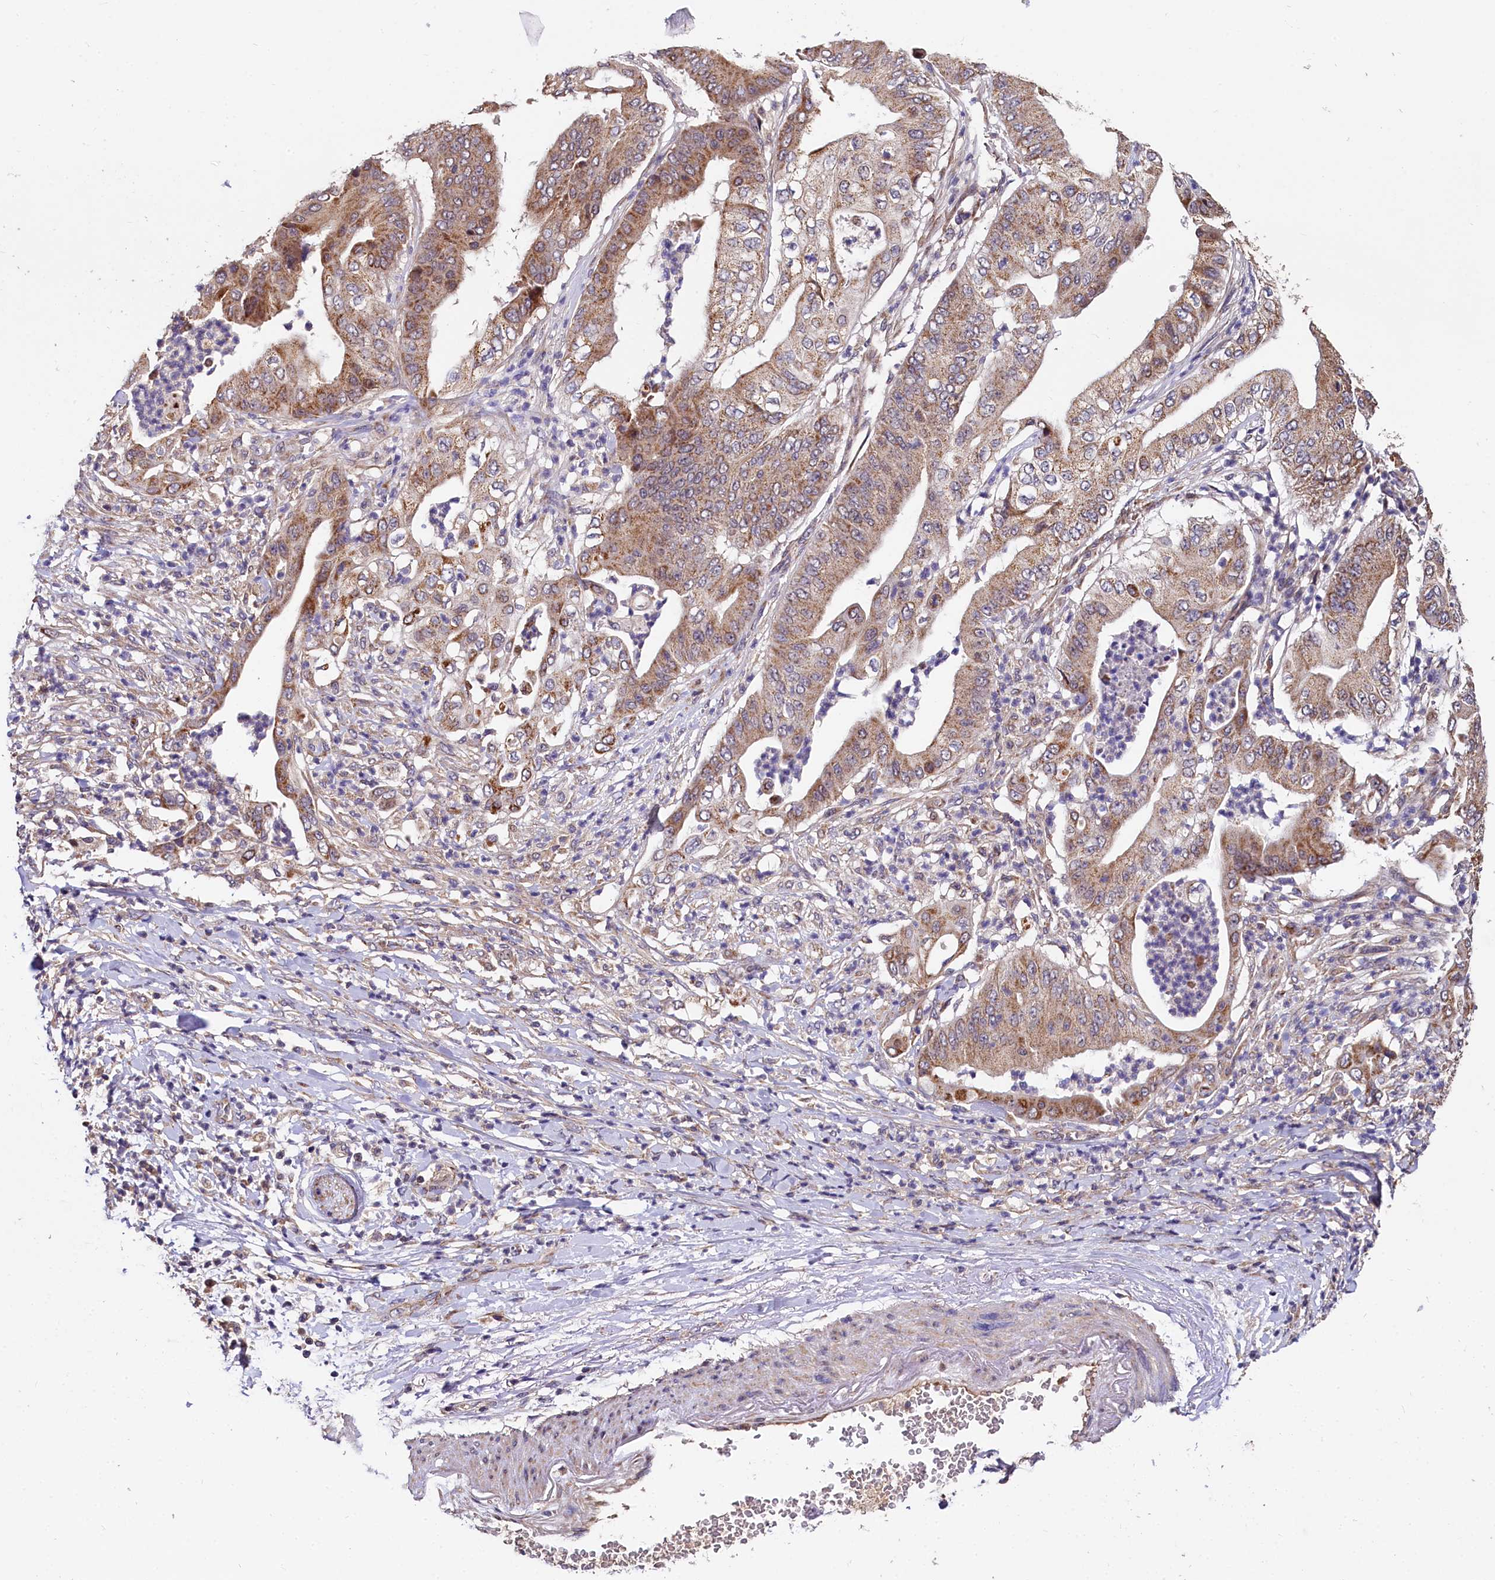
{"staining": {"intensity": "moderate", "quantity": ">75%", "location": "cytoplasmic/membranous"}, "tissue": "pancreatic cancer", "cell_type": "Tumor cells", "image_type": "cancer", "snomed": [{"axis": "morphology", "description": "Adenocarcinoma, NOS"}, {"axis": "topography", "description": "Pancreas"}], "caption": "Immunohistochemical staining of human pancreatic adenocarcinoma reveals medium levels of moderate cytoplasmic/membranous protein positivity in about >75% of tumor cells.", "gene": "SPRYD3", "patient": {"sex": "female", "age": 77}}